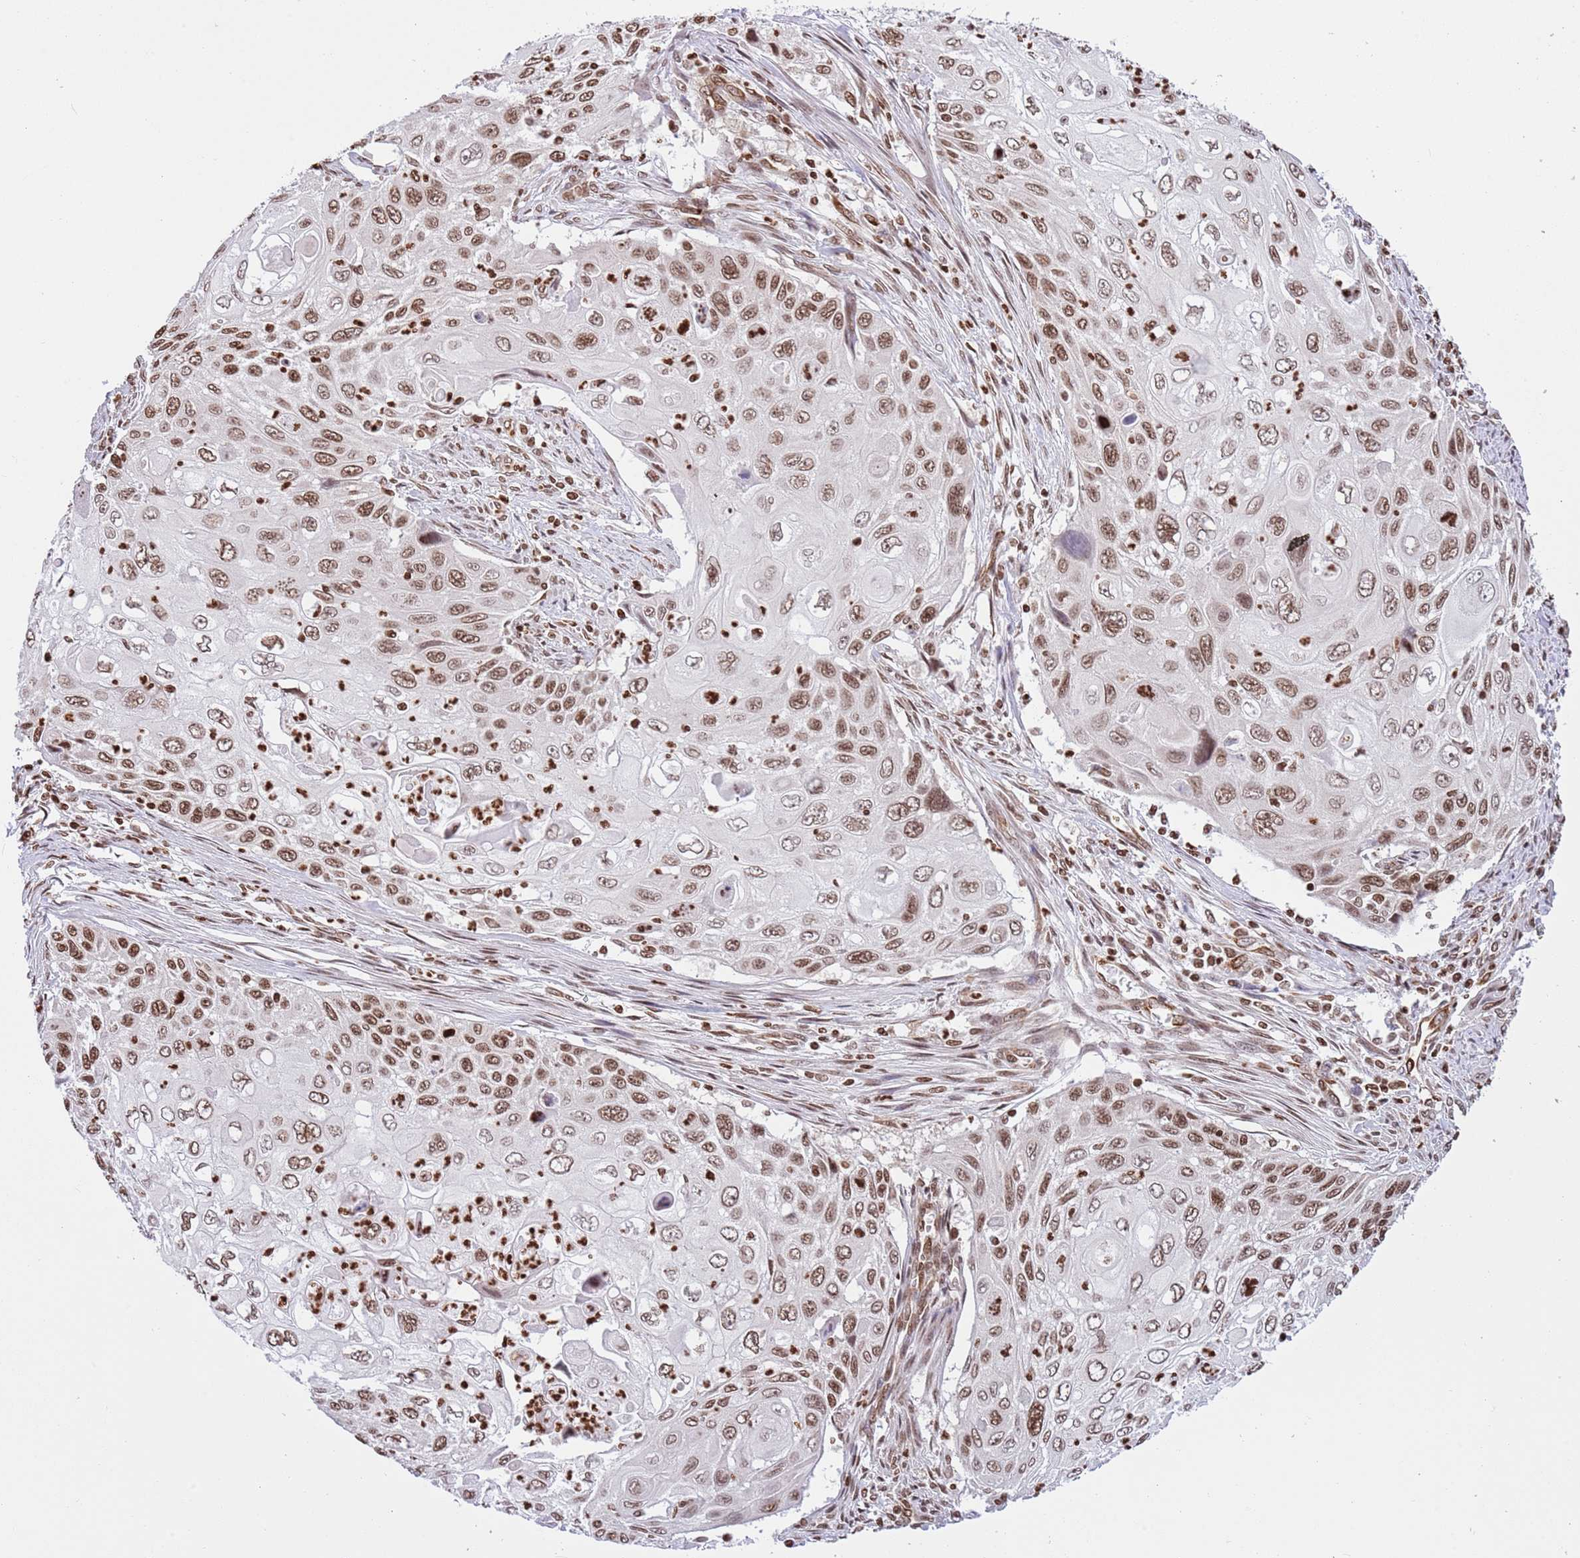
{"staining": {"intensity": "moderate", "quantity": ">75%", "location": "nuclear"}, "tissue": "cervical cancer", "cell_type": "Tumor cells", "image_type": "cancer", "snomed": [{"axis": "morphology", "description": "Squamous cell carcinoma, NOS"}, {"axis": "topography", "description": "Cervix"}], "caption": "Cervical cancer (squamous cell carcinoma) stained with a protein marker demonstrates moderate staining in tumor cells.", "gene": "NRIP1", "patient": {"sex": "female", "age": 70}}